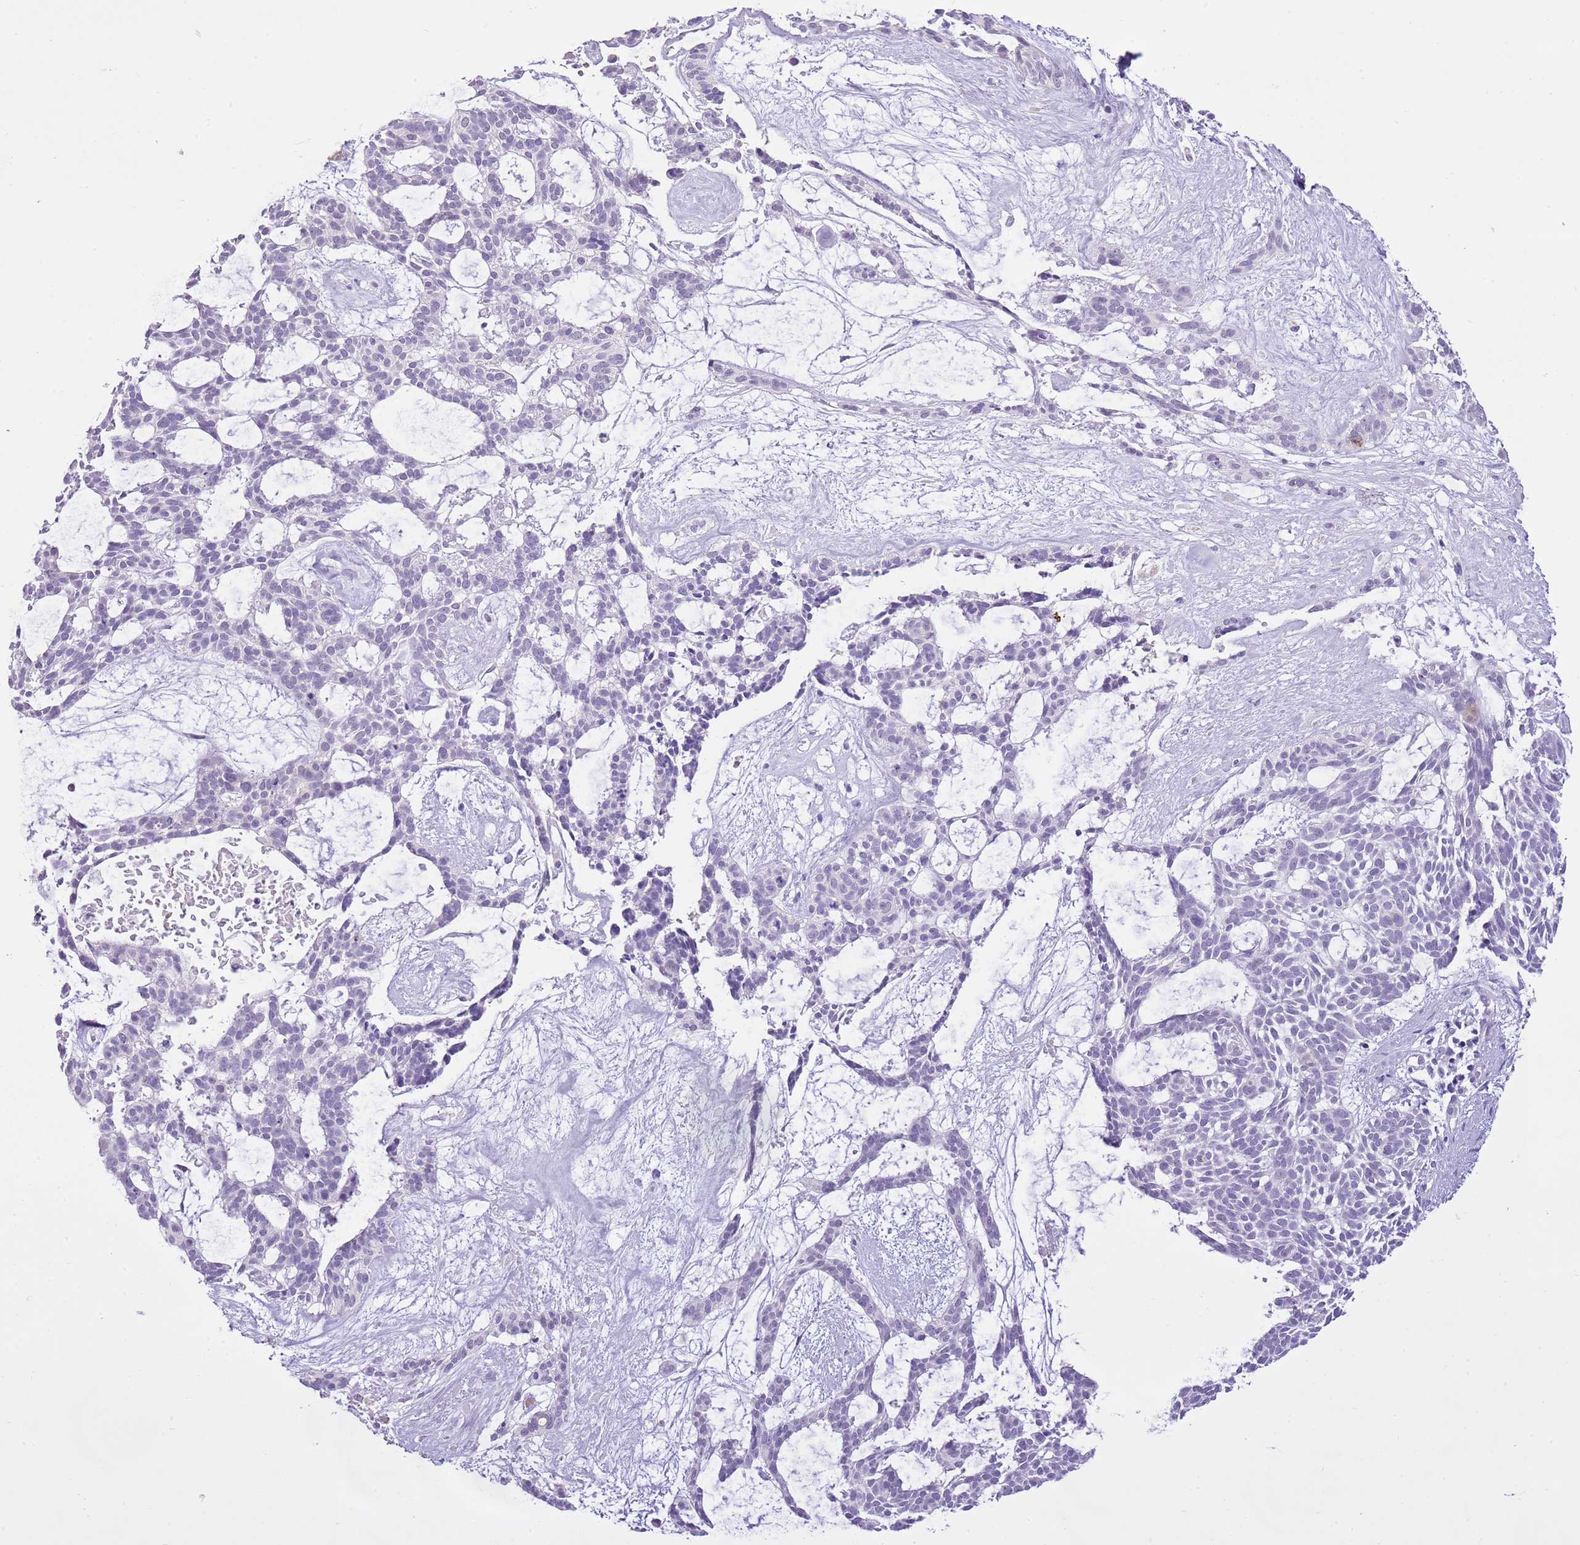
{"staining": {"intensity": "negative", "quantity": "none", "location": "none"}, "tissue": "skin cancer", "cell_type": "Tumor cells", "image_type": "cancer", "snomed": [{"axis": "morphology", "description": "Basal cell carcinoma"}, {"axis": "topography", "description": "Skin"}], "caption": "Immunohistochemistry of basal cell carcinoma (skin) displays no staining in tumor cells. (IHC, brightfield microscopy, high magnification).", "gene": "XPO7", "patient": {"sex": "male", "age": 61}}